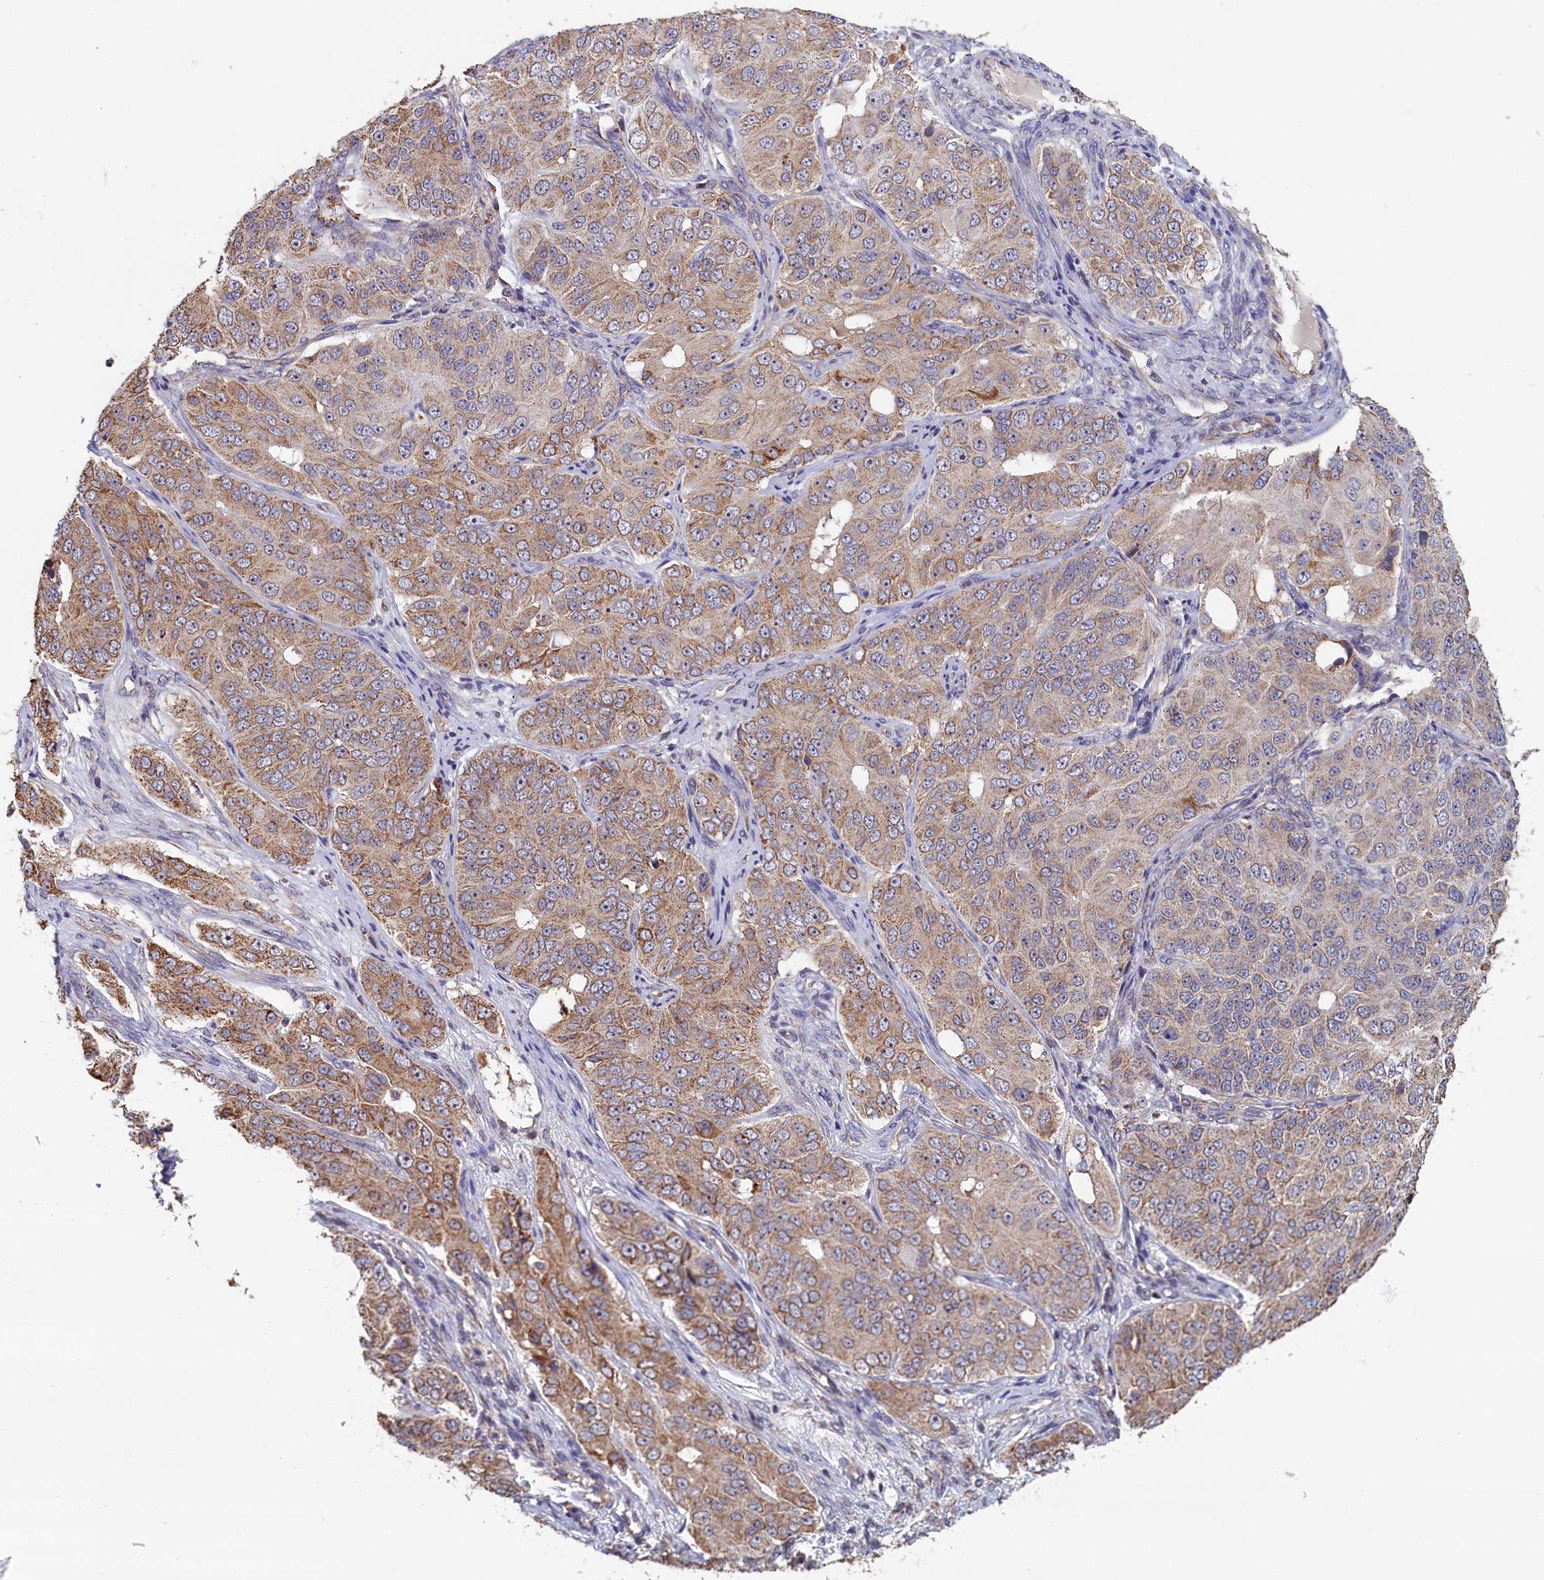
{"staining": {"intensity": "moderate", "quantity": "25%-75%", "location": "cytoplasmic/membranous"}, "tissue": "ovarian cancer", "cell_type": "Tumor cells", "image_type": "cancer", "snomed": [{"axis": "morphology", "description": "Carcinoma, endometroid"}, {"axis": "topography", "description": "Ovary"}], "caption": "Protein expression analysis of endometroid carcinoma (ovarian) displays moderate cytoplasmic/membranous positivity in about 25%-75% of tumor cells.", "gene": "ZNF816", "patient": {"sex": "female", "age": 51}}